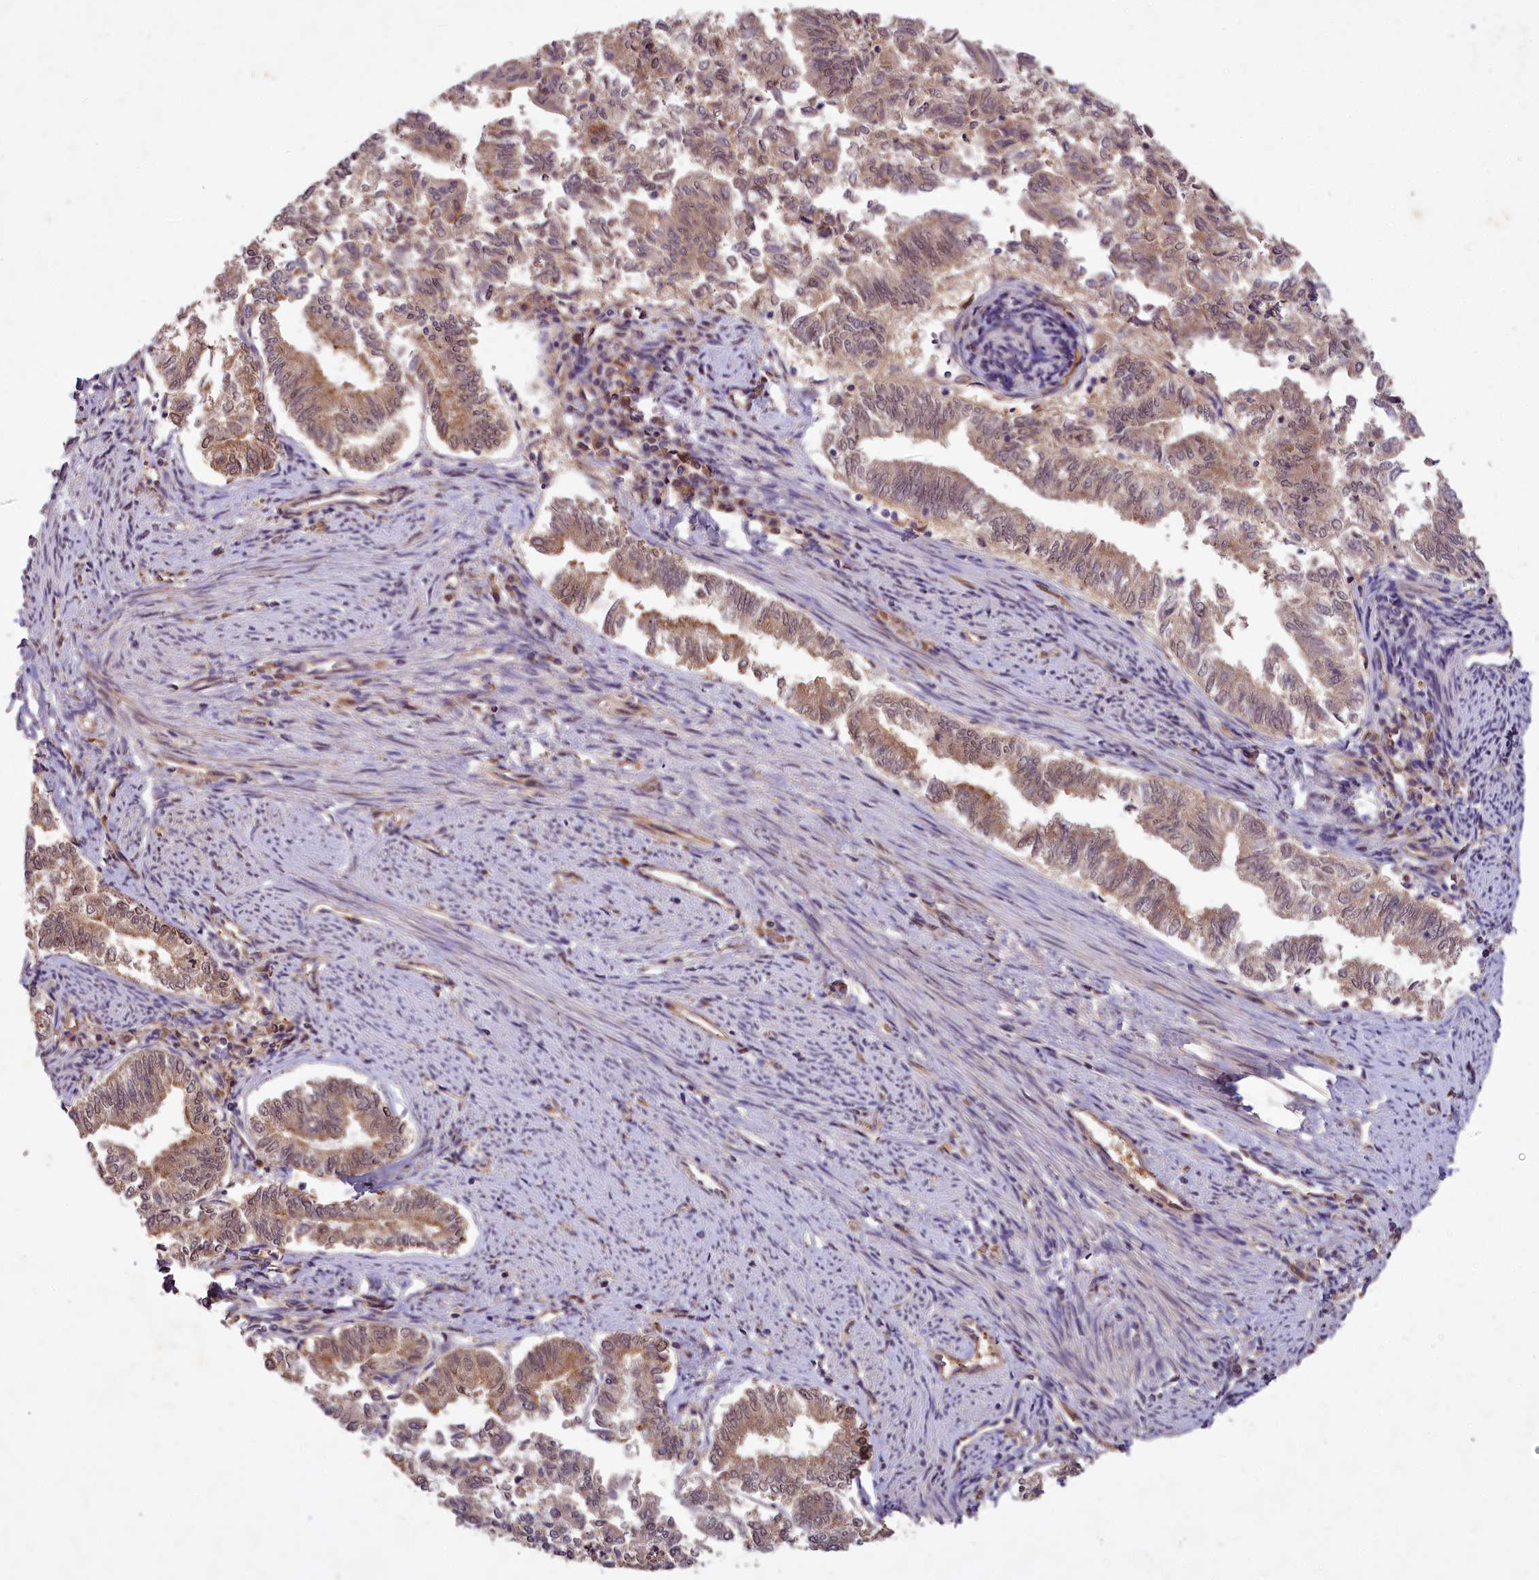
{"staining": {"intensity": "moderate", "quantity": "25%-75%", "location": "cytoplasmic/membranous"}, "tissue": "endometrial cancer", "cell_type": "Tumor cells", "image_type": "cancer", "snomed": [{"axis": "morphology", "description": "Adenocarcinoma, NOS"}, {"axis": "topography", "description": "Endometrium"}], "caption": "About 25%-75% of tumor cells in endometrial cancer display moderate cytoplasmic/membranous protein expression as visualized by brown immunohistochemical staining.", "gene": "PKN2", "patient": {"sex": "female", "age": 79}}